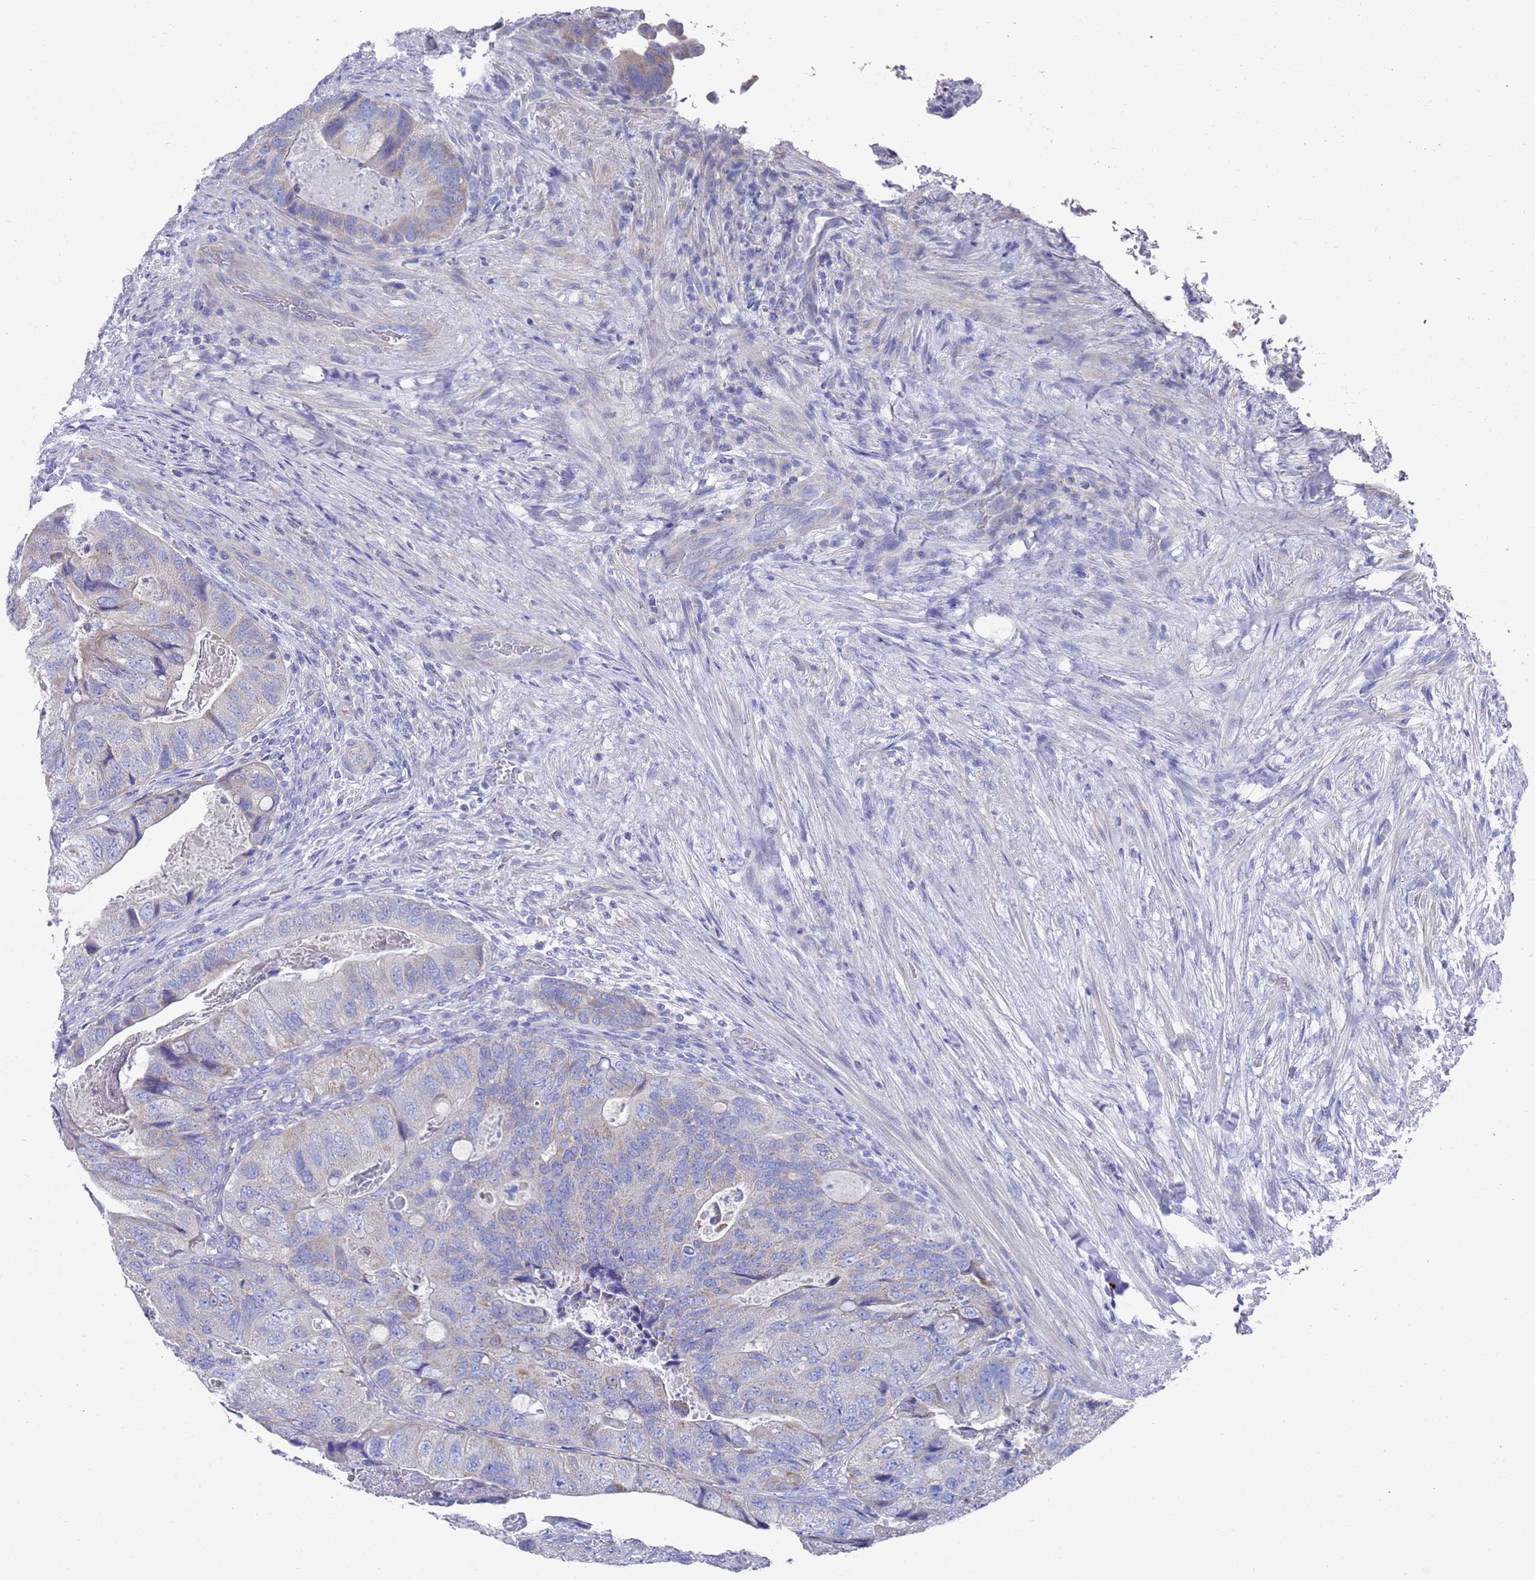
{"staining": {"intensity": "negative", "quantity": "none", "location": "none"}, "tissue": "colorectal cancer", "cell_type": "Tumor cells", "image_type": "cancer", "snomed": [{"axis": "morphology", "description": "Adenocarcinoma, NOS"}, {"axis": "topography", "description": "Rectum"}], "caption": "The immunohistochemistry image has no significant staining in tumor cells of colorectal cancer tissue. (Immunohistochemistry (ihc), brightfield microscopy, high magnification).", "gene": "SCAPER", "patient": {"sex": "male", "age": 63}}